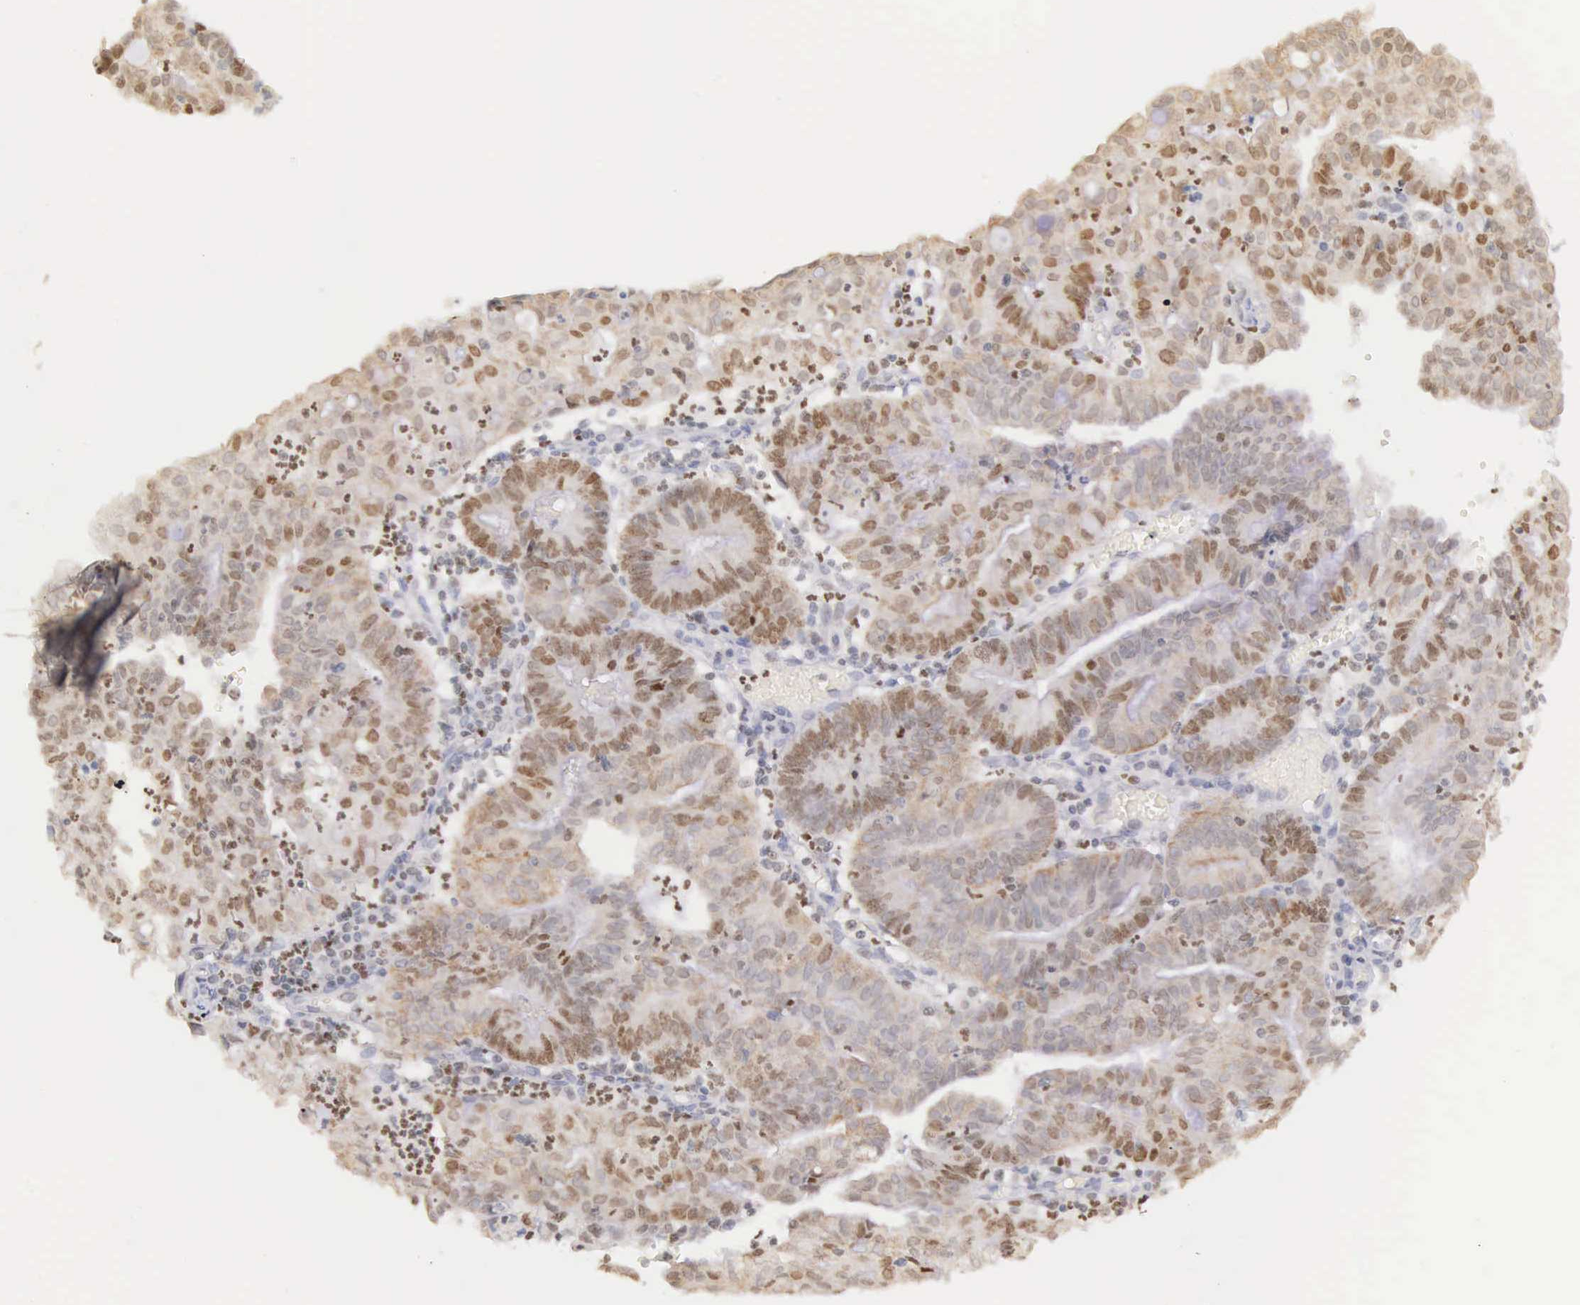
{"staining": {"intensity": "moderate", "quantity": "25%-75%", "location": "nuclear"}, "tissue": "endometrial cancer", "cell_type": "Tumor cells", "image_type": "cancer", "snomed": [{"axis": "morphology", "description": "Adenocarcinoma, NOS"}, {"axis": "topography", "description": "Endometrium"}], "caption": "Tumor cells show medium levels of moderate nuclear staining in about 25%-75% of cells in human endometrial adenocarcinoma.", "gene": "VRK1", "patient": {"sex": "female", "age": 60}}